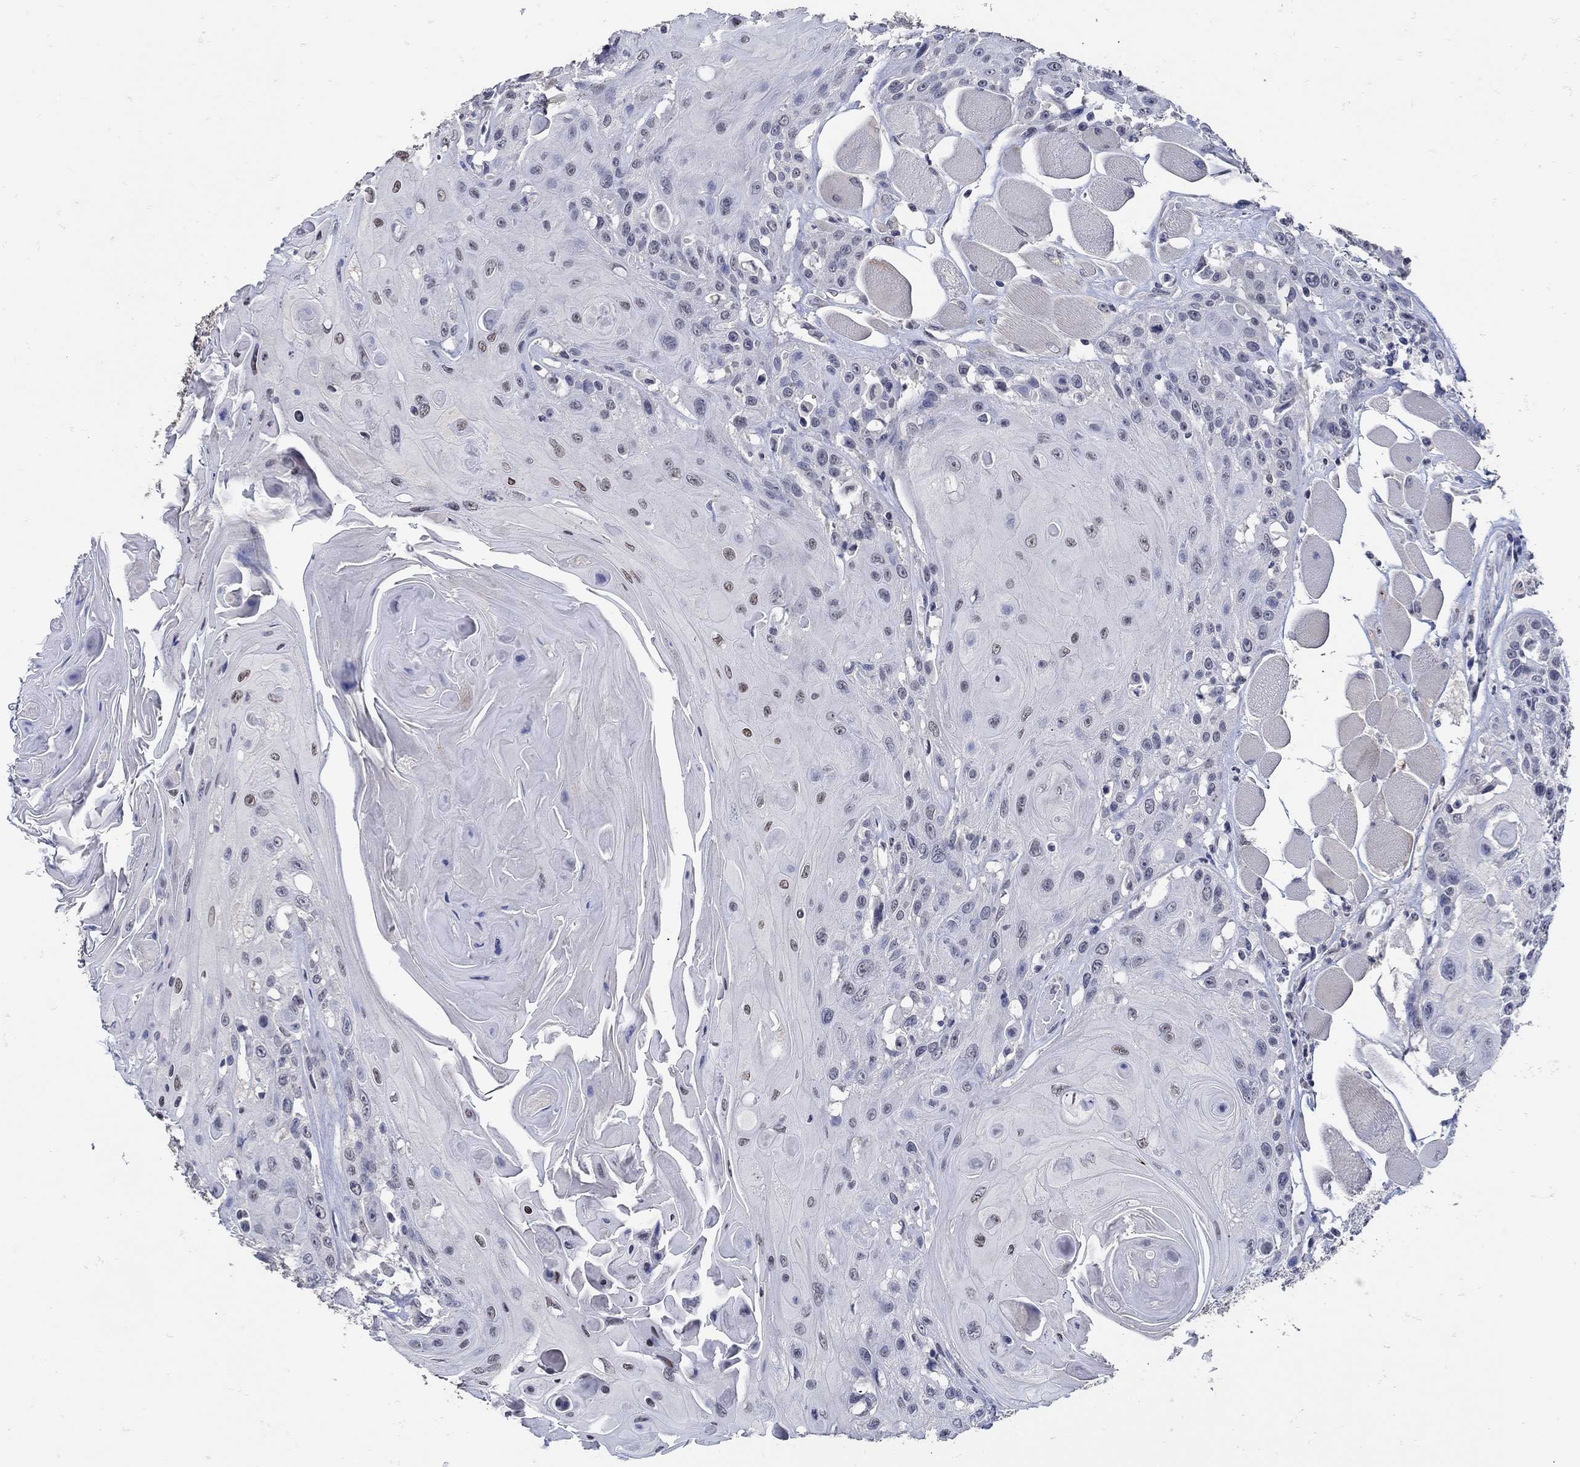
{"staining": {"intensity": "weak", "quantity": "<25%", "location": "nuclear"}, "tissue": "head and neck cancer", "cell_type": "Tumor cells", "image_type": "cancer", "snomed": [{"axis": "morphology", "description": "Squamous cell carcinoma, NOS"}, {"axis": "topography", "description": "Head-Neck"}], "caption": "Micrograph shows no significant protein expression in tumor cells of head and neck cancer (squamous cell carcinoma).", "gene": "KCNN3", "patient": {"sex": "female", "age": 59}}